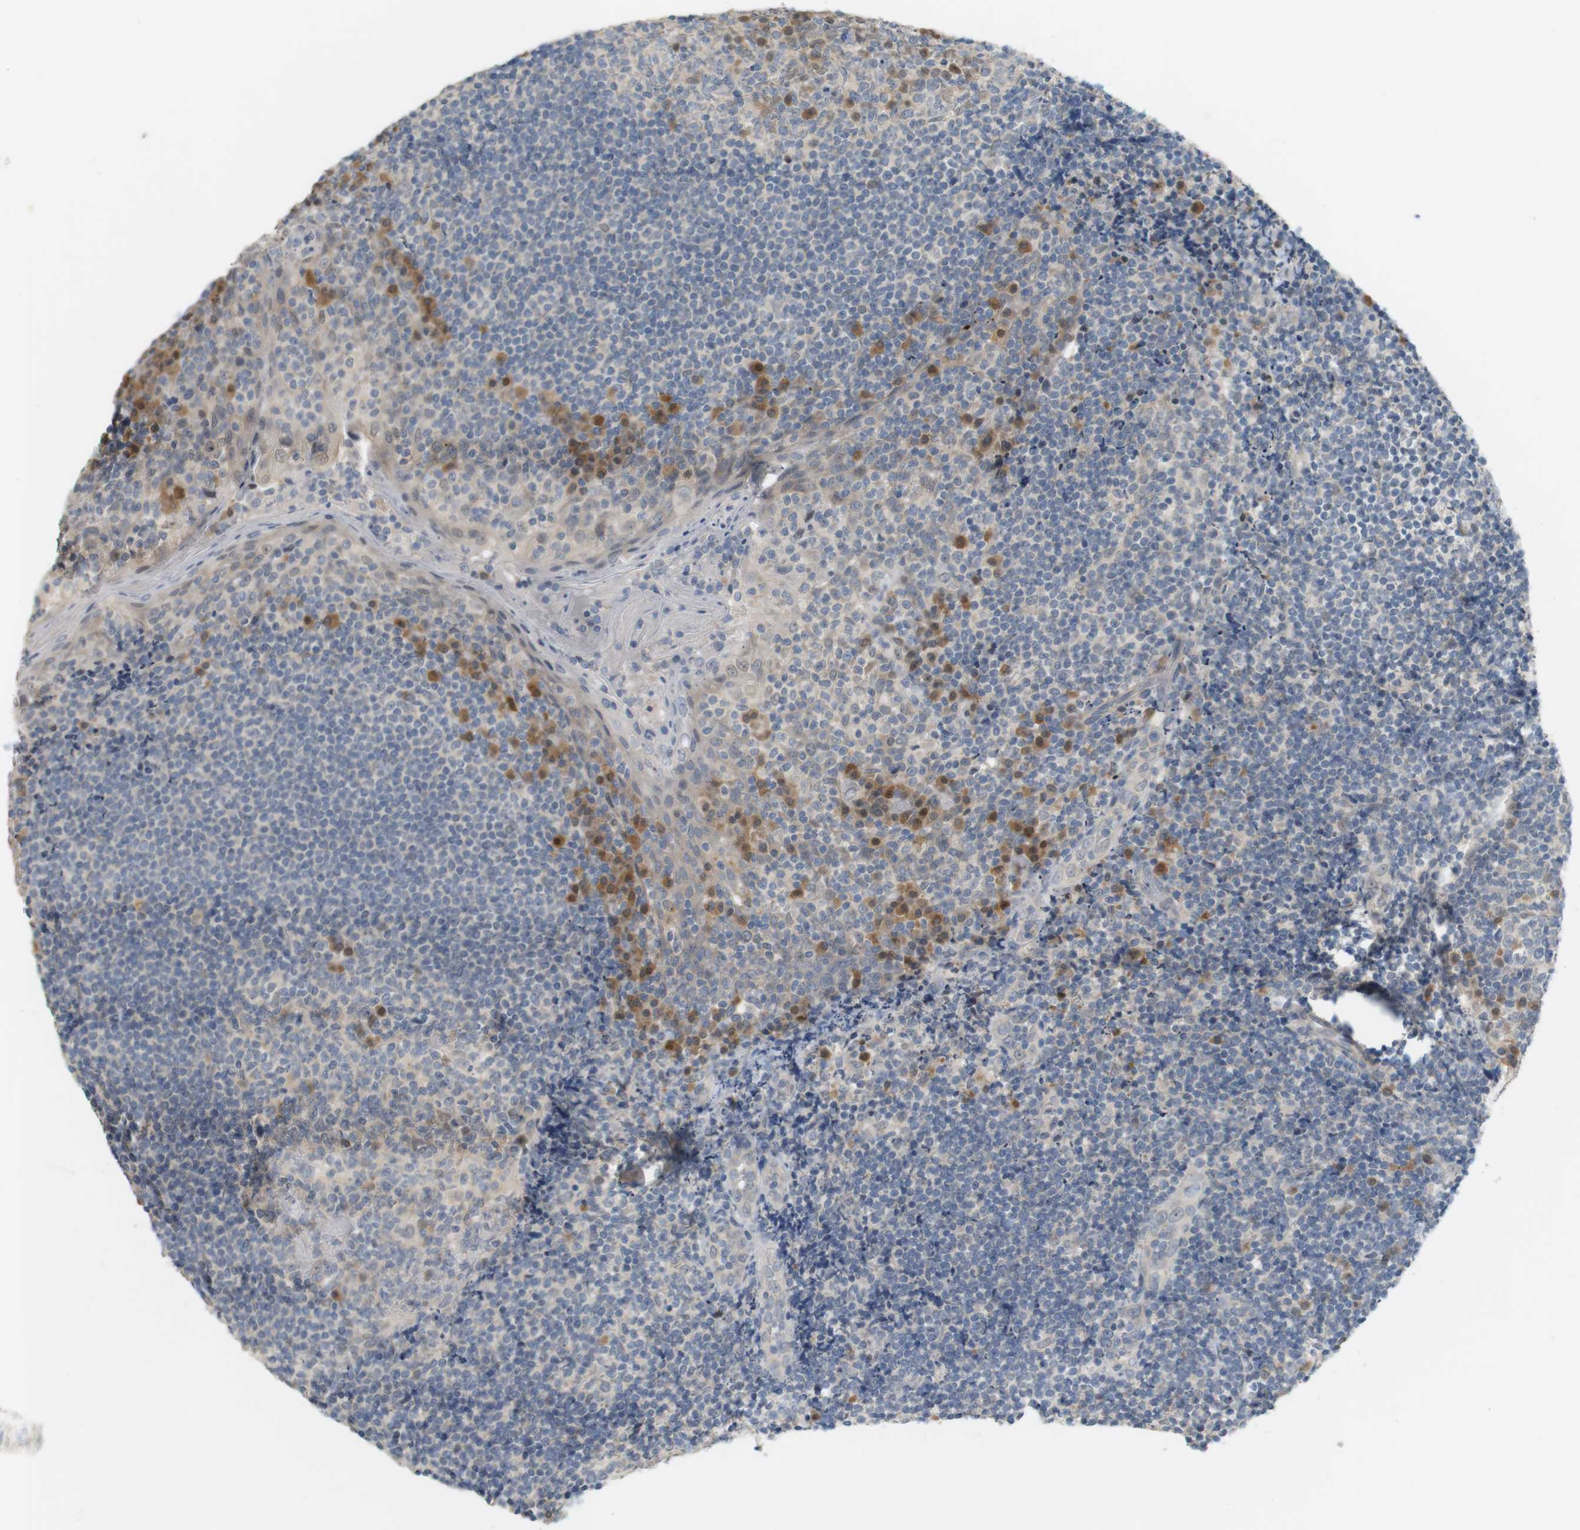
{"staining": {"intensity": "moderate", "quantity": "<25%", "location": "cytoplasmic/membranous,nuclear"}, "tissue": "tonsil", "cell_type": "Germinal center cells", "image_type": "normal", "snomed": [{"axis": "morphology", "description": "Normal tissue, NOS"}, {"axis": "topography", "description": "Tonsil"}], "caption": "This photomicrograph shows immunohistochemistry staining of benign human tonsil, with low moderate cytoplasmic/membranous,nuclear staining in approximately <25% of germinal center cells.", "gene": "CREB3L2", "patient": {"sex": "male", "age": 31}}